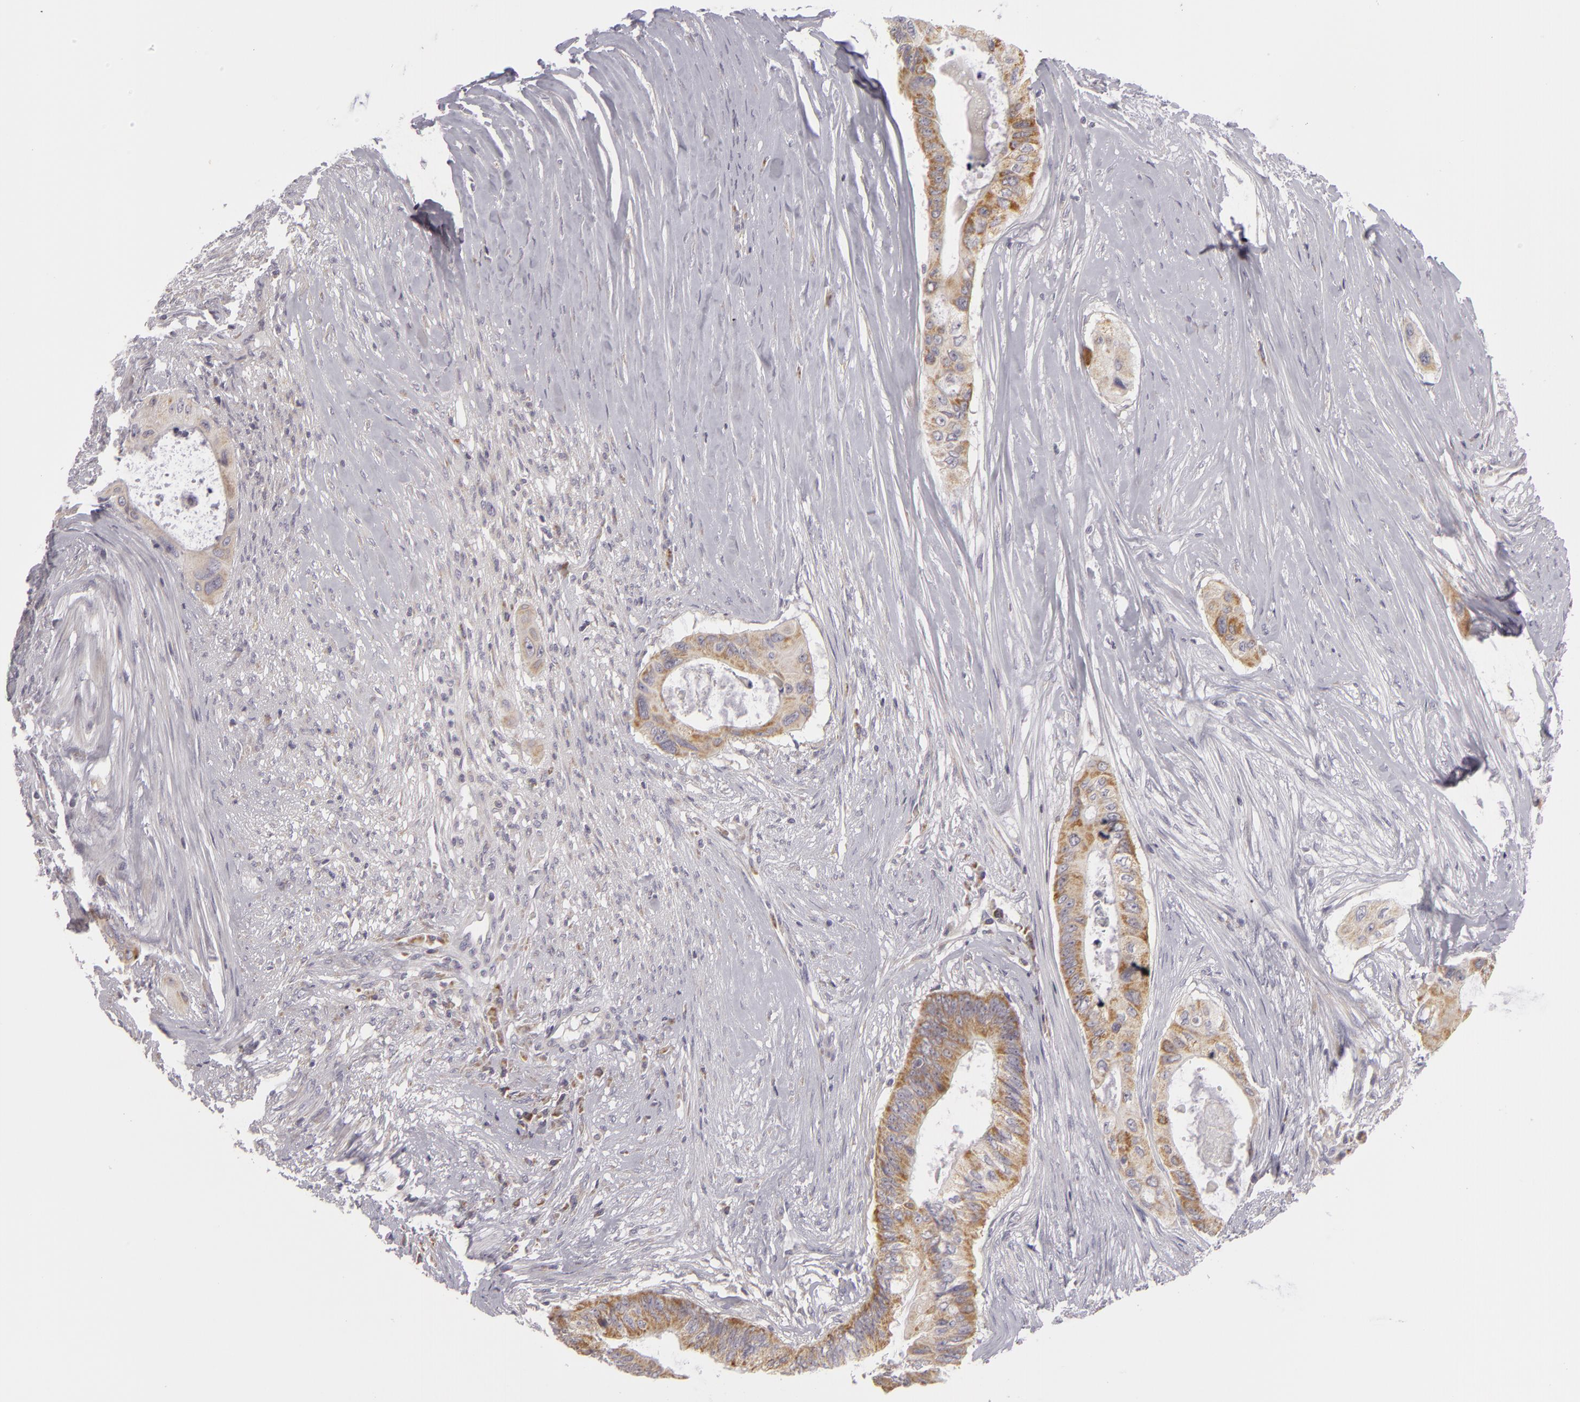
{"staining": {"intensity": "weak", "quantity": ">75%", "location": "cytoplasmic/membranous"}, "tissue": "colorectal cancer", "cell_type": "Tumor cells", "image_type": "cancer", "snomed": [{"axis": "morphology", "description": "Adenocarcinoma, NOS"}, {"axis": "topography", "description": "Colon"}], "caption": "IHC image of human colorectal cancer (adenocarcinoma) stained for a protein (brown), which displays low levels of weak cytoplasmic/membranous positivity in about >75% of tumor cells.", "gene": "ATP2B3", "patient": {"sex": "male", "age": 65}}